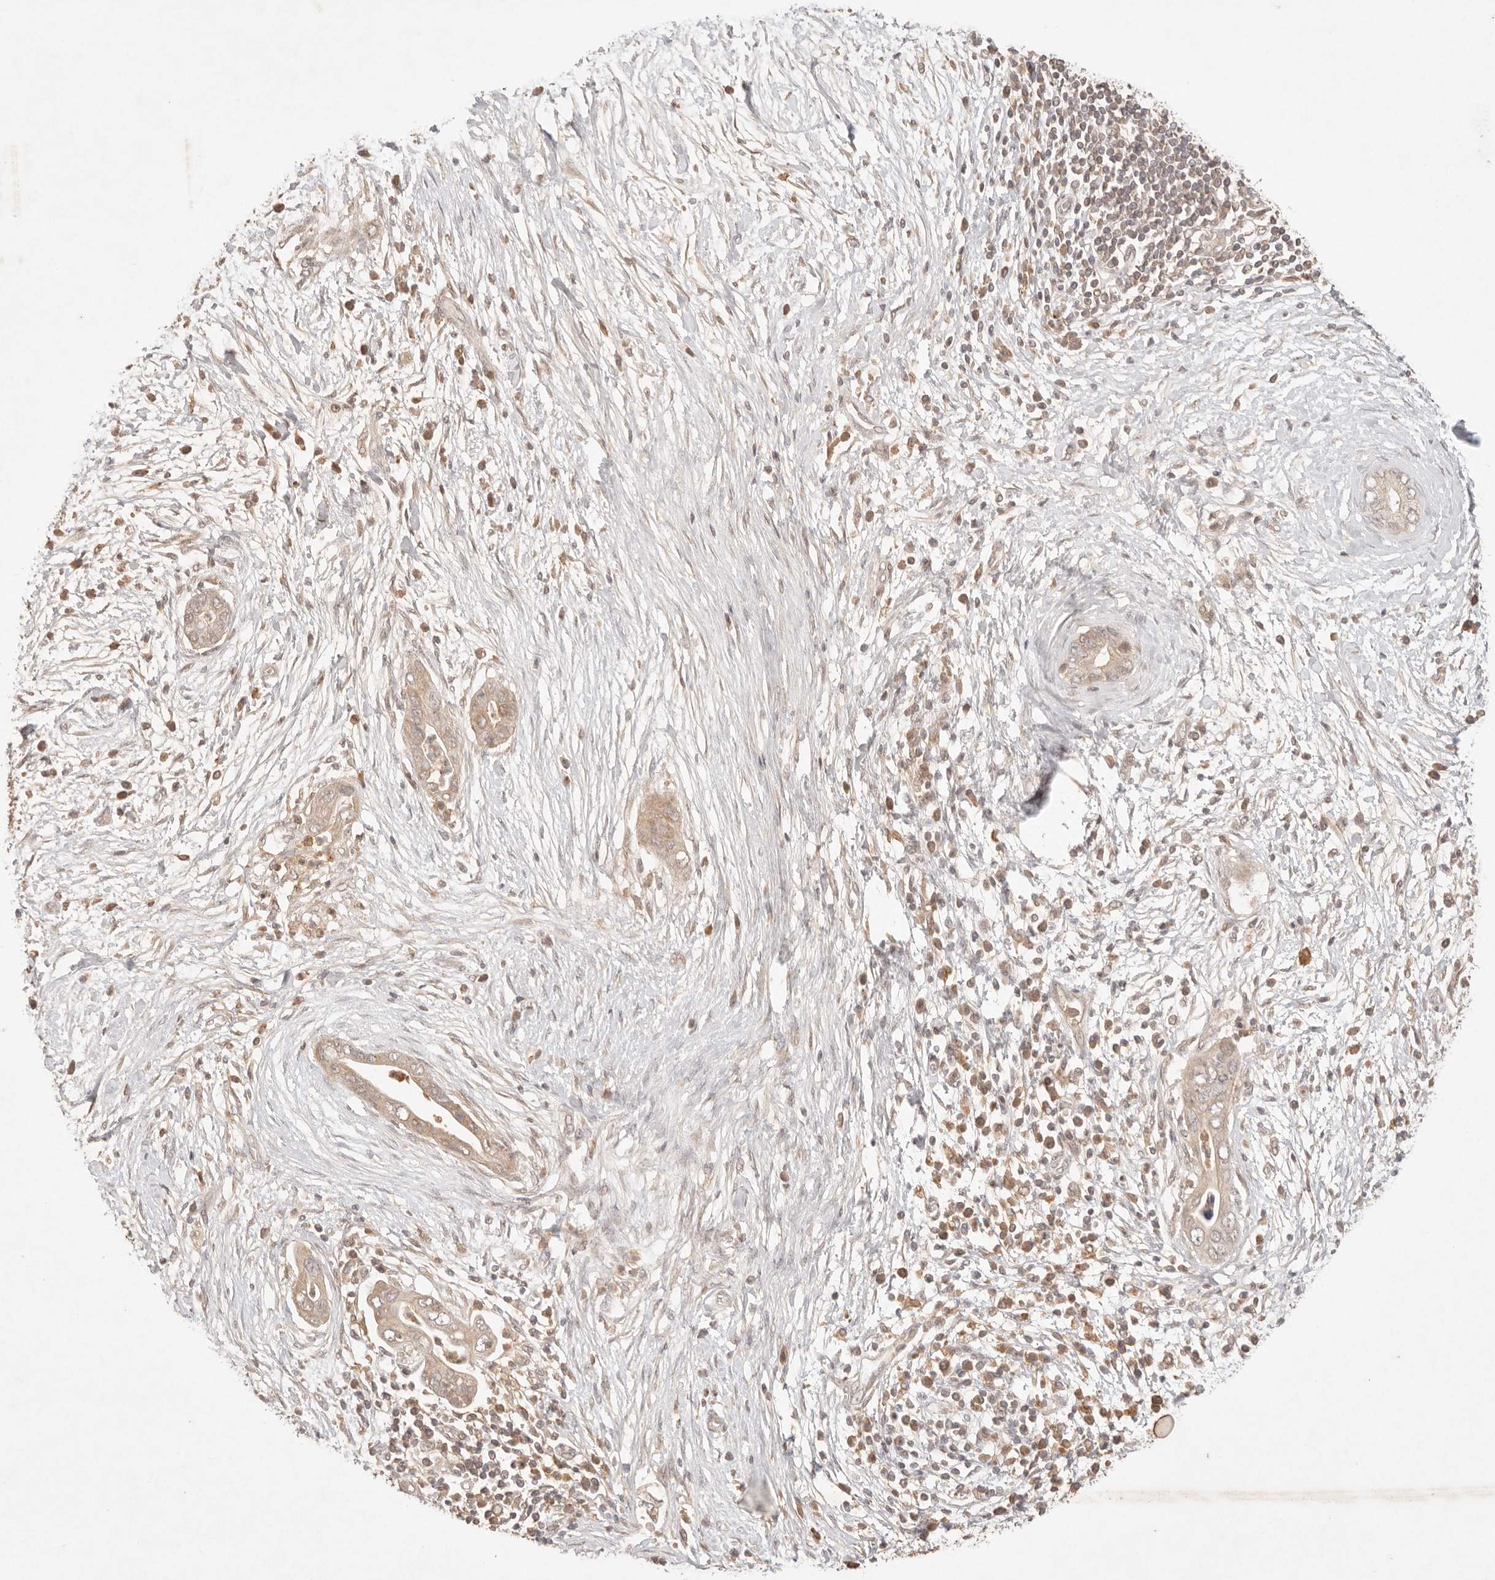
{"staining": {"intensity": "weak", "quantity": ">75%", "location": "cytoplasmic/membranous"}, "tissue": "pancreatic cancer", "cell_type": "Tumor cells", "image_type": "cancer", "snomed": [{"axis": "morphology", "description": "Adenocarcinoma, NOS"}, {"axis": "topography", "description": "Pancreas"}], "caption": "Pancreatic cancer tissue exhibits weak cytoplasmic/membranous positivity in about >75% of tumor cells, visualized by immunohistochemistry.", "gene": "PHLDA3", "patient": {"sex": "male", "age": 75}}